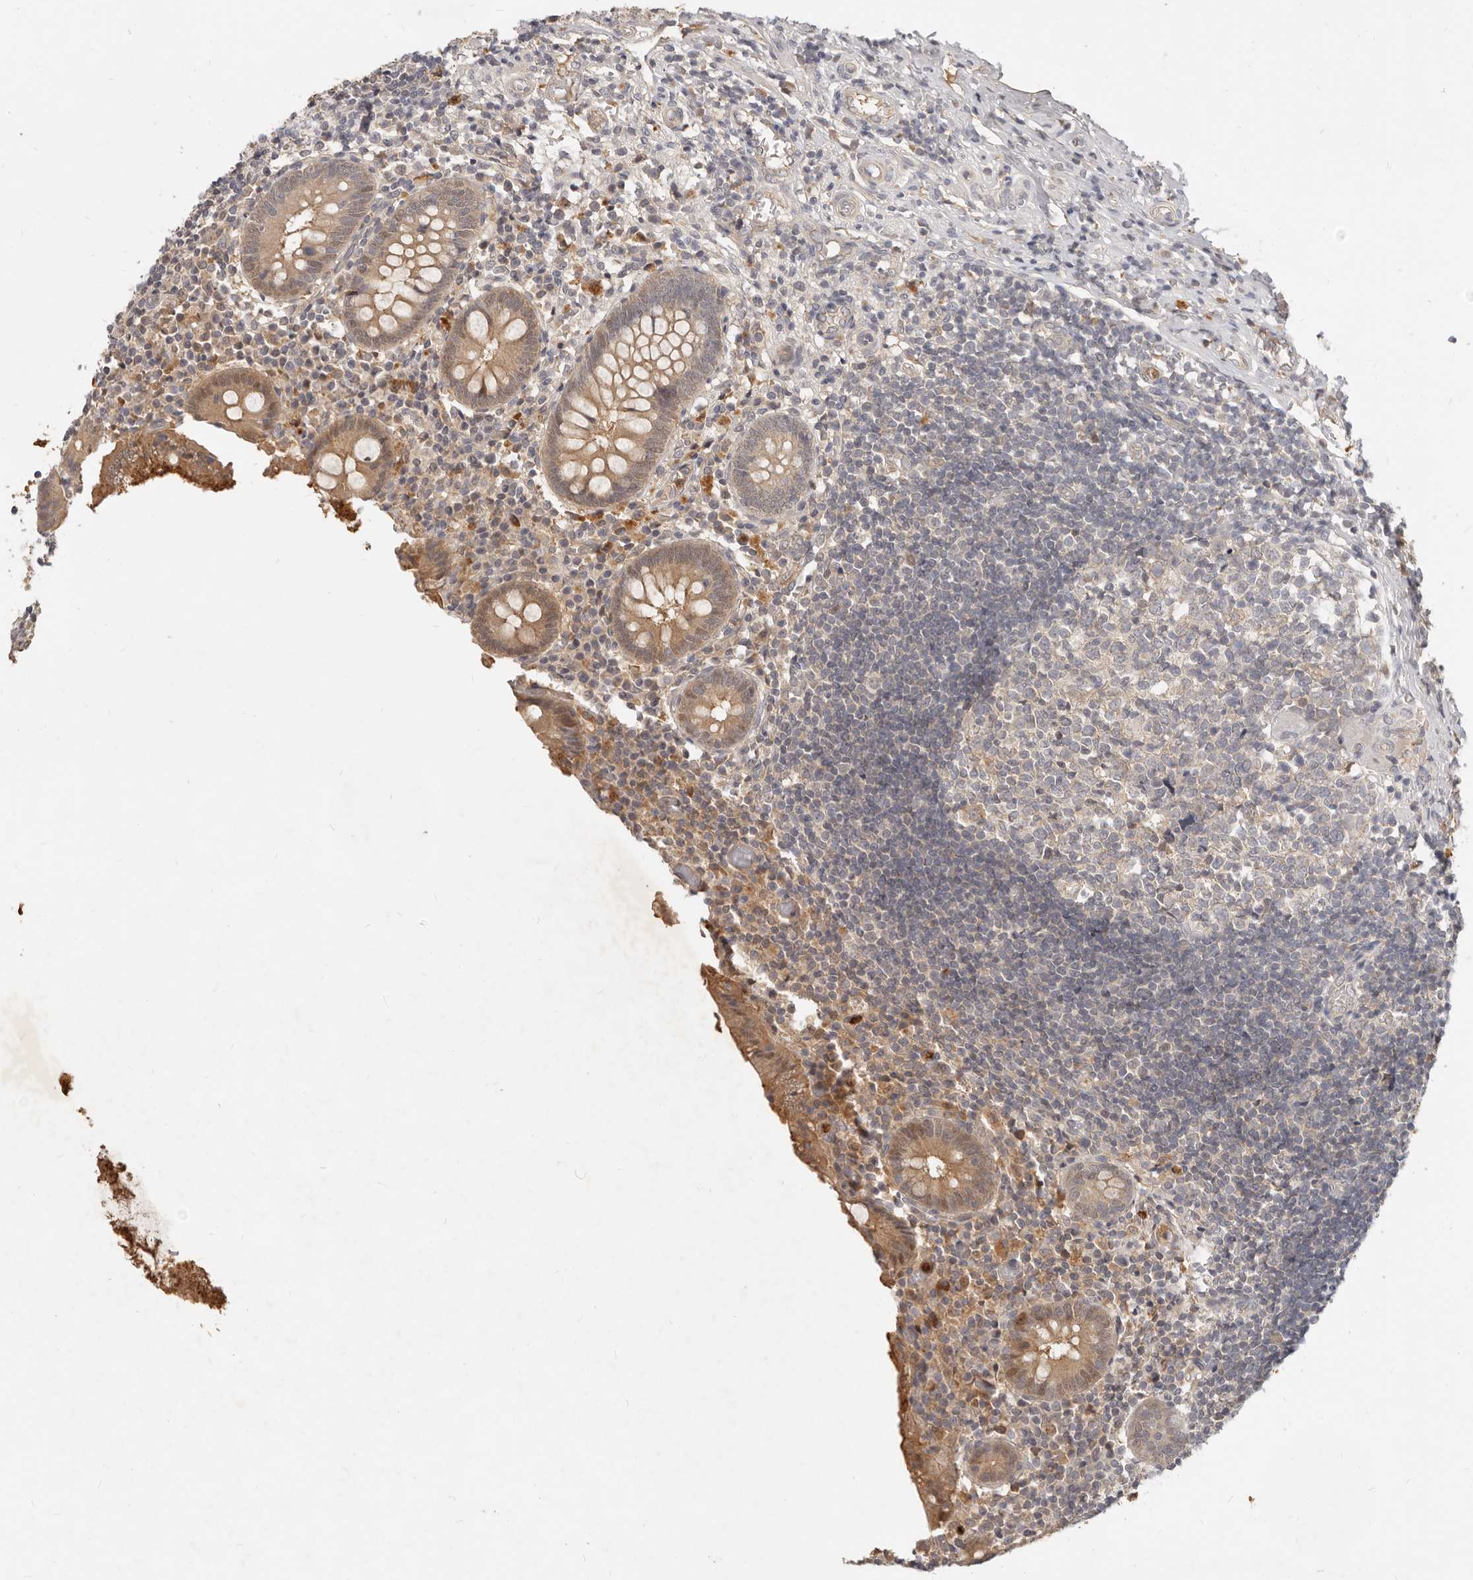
{"staining": {"intensity": "weak", "quantity": "25%-75%", "location": "cytoplasmic/membranous,nuclear"}, "tissue": "appendix", "cell_type": "Glandular cells", "image_type": "normal", "snomed": [{"axis": "morphology", "description": "Normal tissue, NOS"}, {"axis": "topography", "description": "Appendix"}], "caption": "The immunohistochemical stain shows weak cytoplasmic/membranous,nuclear staining in glandular cells of unremarkable appendix. The staining is performed using DAB (3,3'-diaminobenzidine) brown chromogen to label protein expression. The nuclei are counter-stained blue using hematoxylin.", "gene": "USP49", "patient": {"sex": "female", "age": 17}}